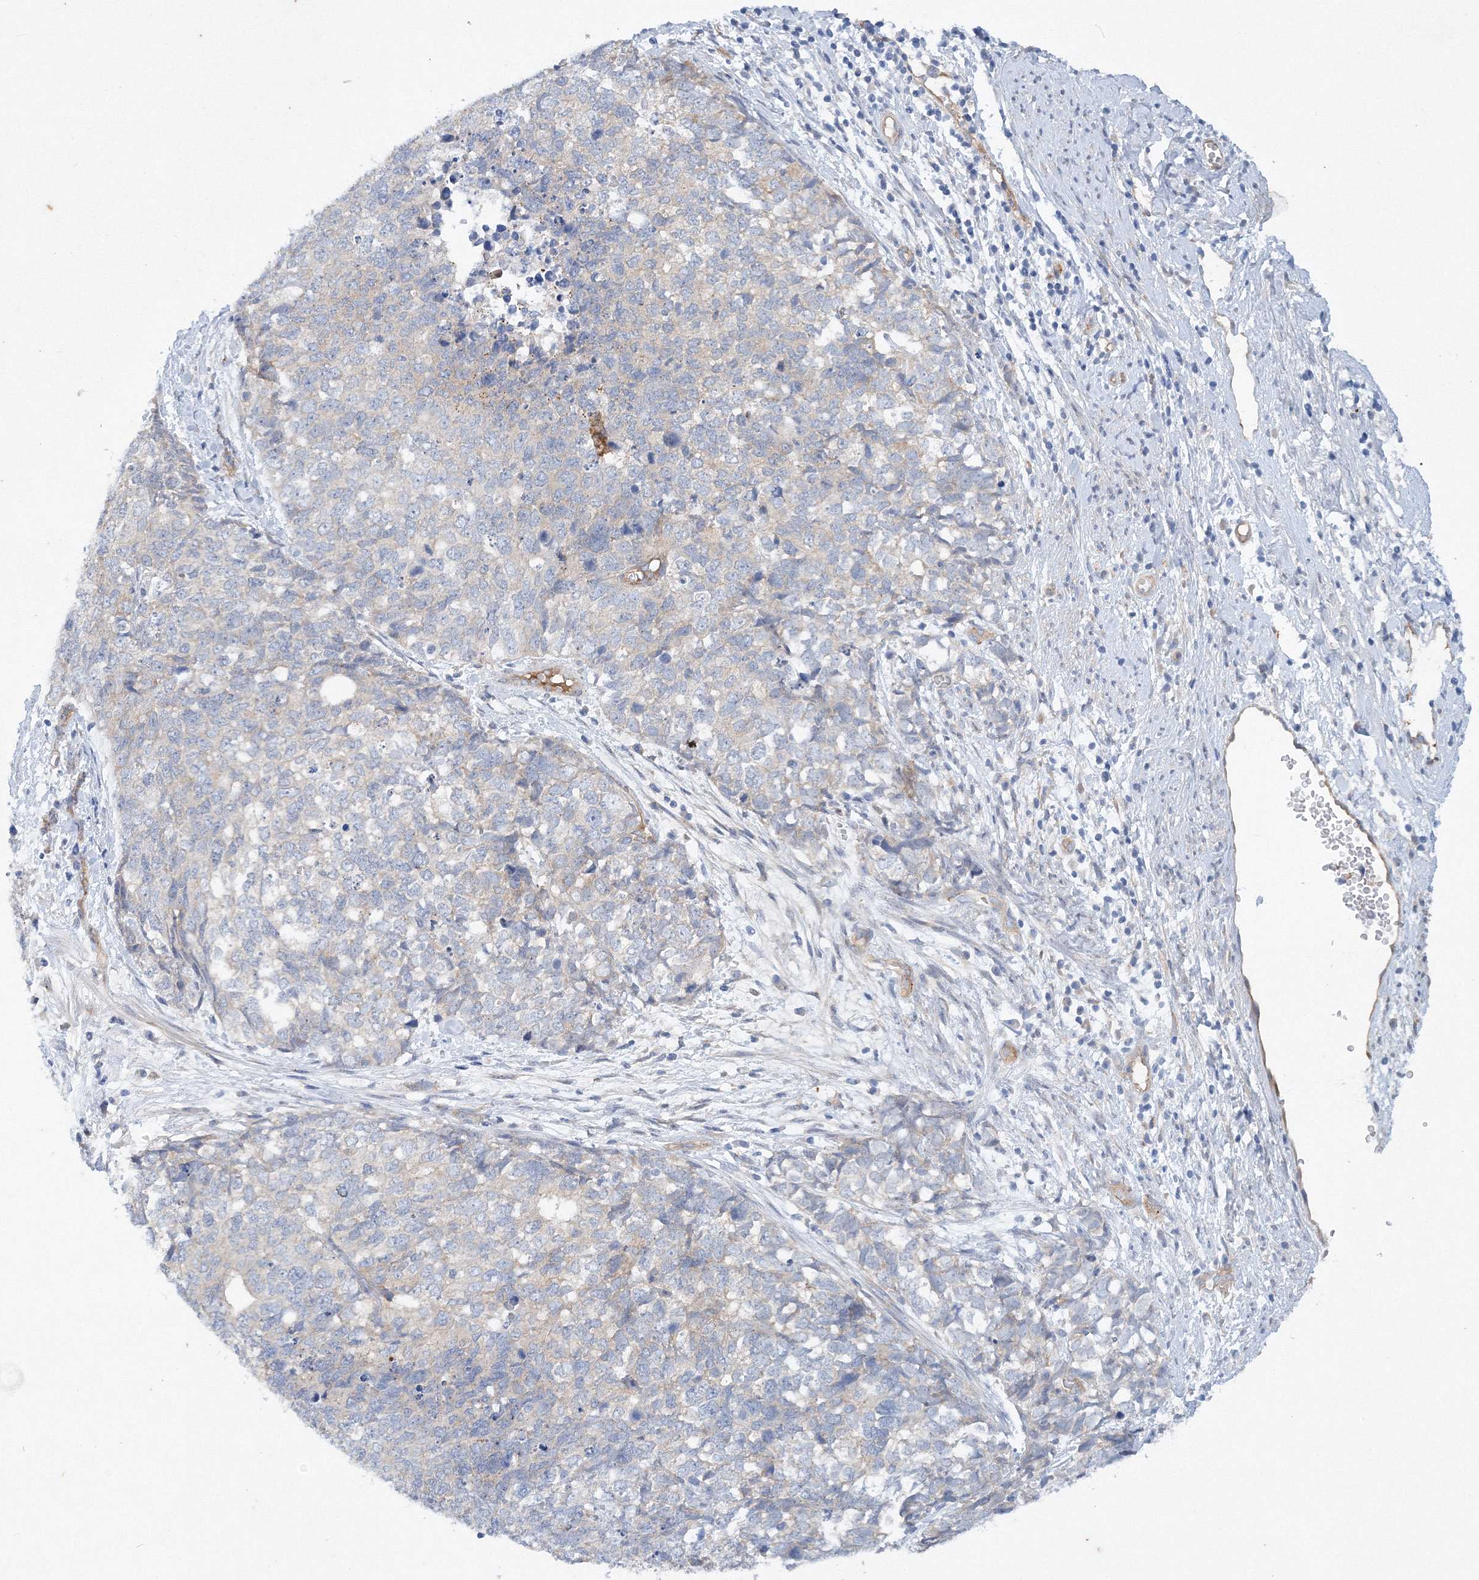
{"staining": {"intensity": "negative", "quantity": "none", "location": "none"}, "tissue": "cervical cancer", "cell_type": "Tumor cells", "image_type": "cancer", "snomed": [{"axis": "morphology", "description": "Squamous cell carcinoma, NOS"}, {"axis": "topography", "description": "Cervix"}], "caption": "Immunohistochemical staining of human cervical squamous cell carcinoma exhibits no significant staining in tumor cells. (DAB IHC visualized using brightfield microscopy, high magnification).", "gene": "TANC1", "patient": {"sex": "female", "age": 63}}